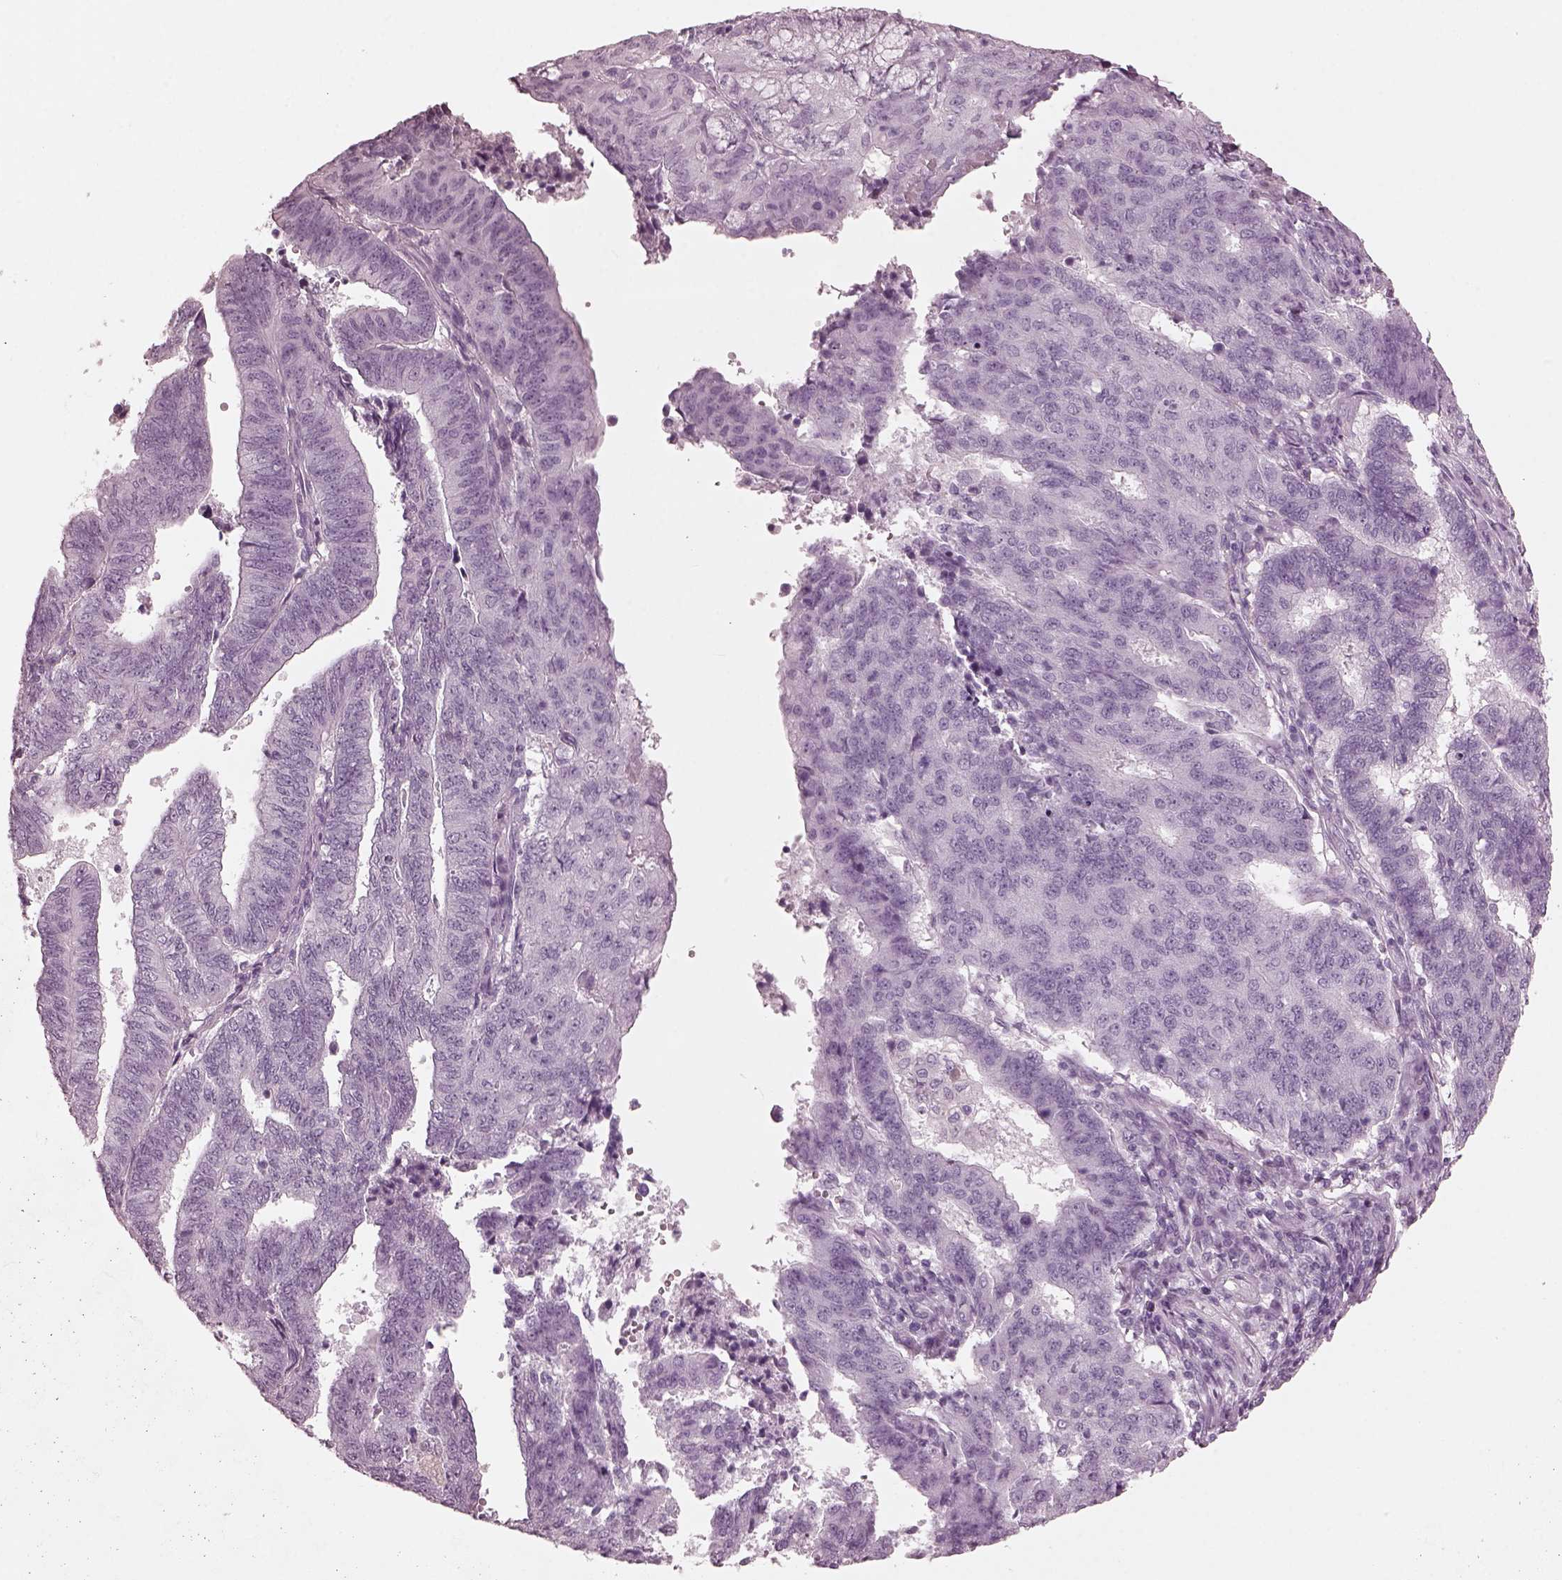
{"staining": {"intensity": "negative", "quantity": "none", "location": "none"}, "tissue": "endometrial cancer", "cell_type": "Tumor cells", "image_type": "cancer", "snomed": [{"axis": "morphology", "description": "Adenocarcinoma, NOS"}, {"axis": "topography", "description": "Endometrium"}], "caption": "A micrograph of human endometrial cancer is negative for staining in tumor cells.", "gene": "FABP9", "patient": {"sex": "female", "age": 82}}